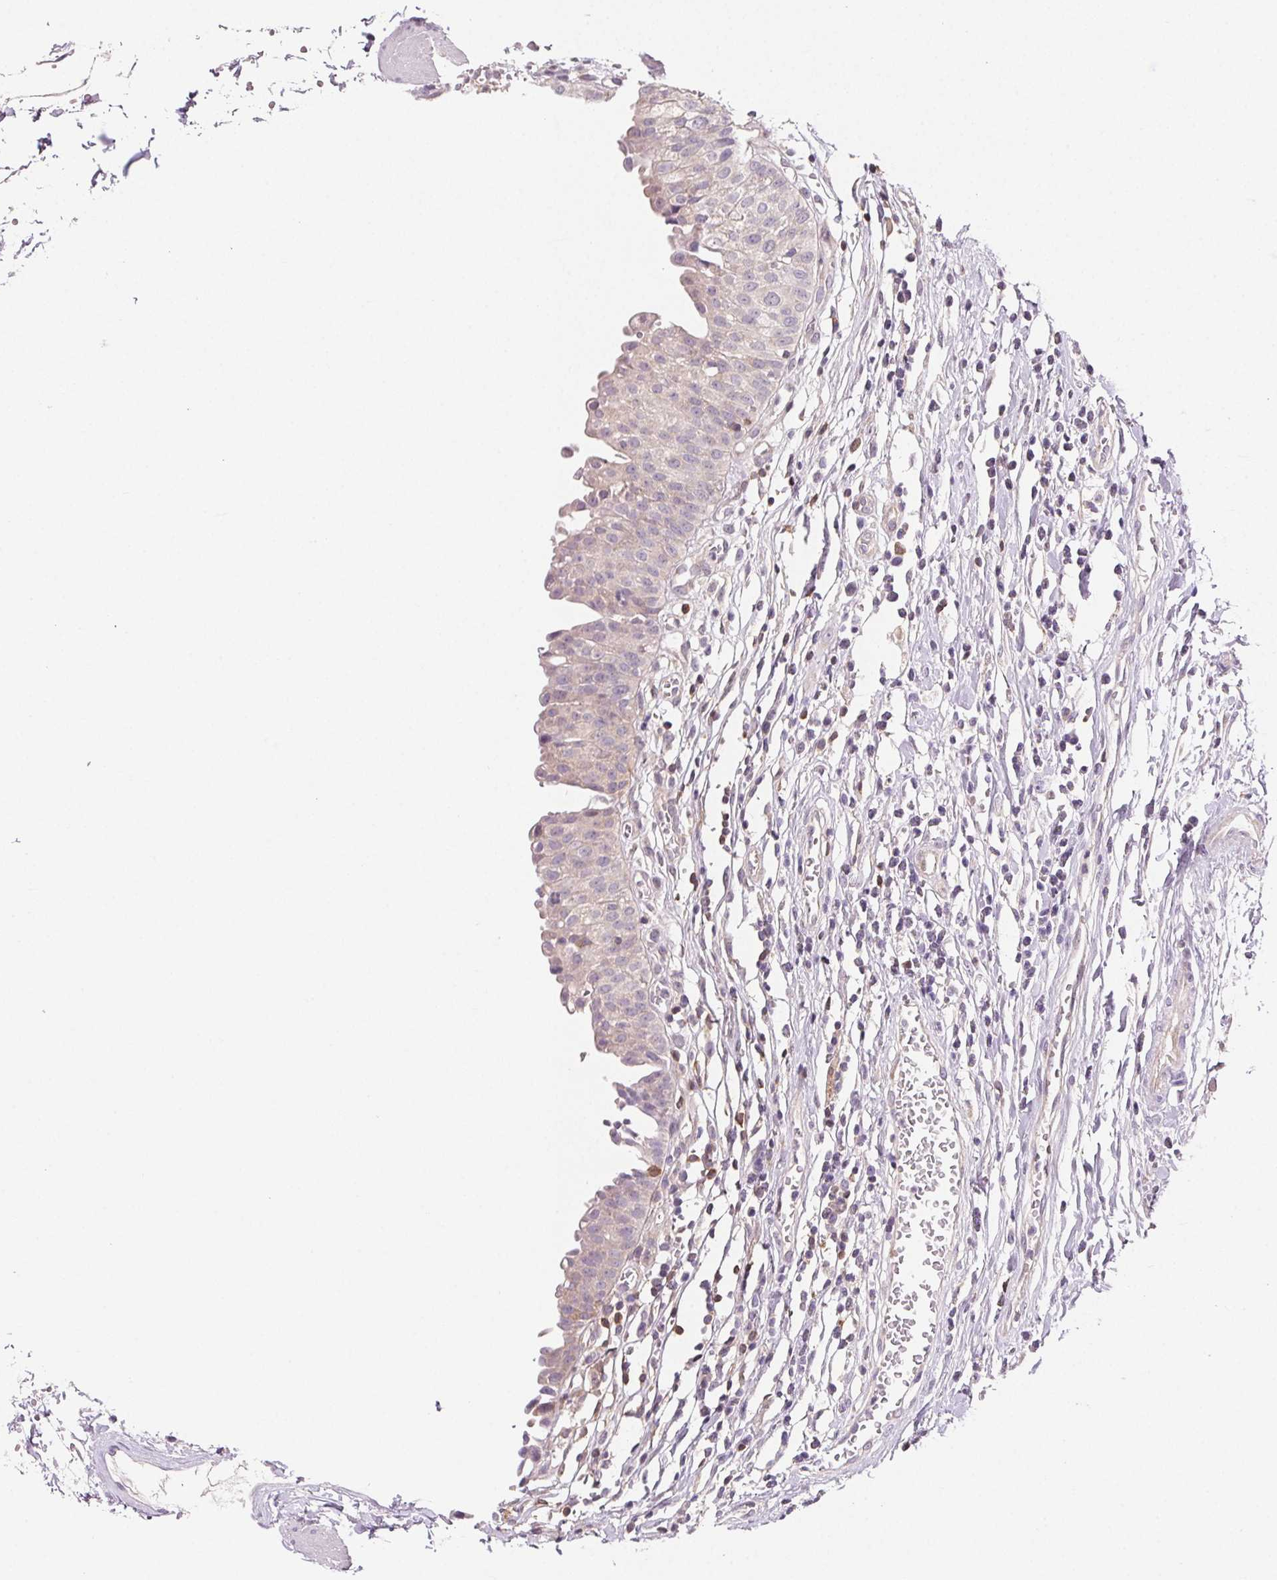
{"staining": {"intensity": "negative", "quantity": "none", "location": "none"}, "tissue": "urinary bladder", "cell_type": "Urothelial cells", "image_type": "normal", "snomed": [{"axis": "morphology", "description": "Normal tissue, NOS"}, {"axis": "topography", "description": "Urinary bladder"}], "caption": "An immunohistochemistry photomicrograph of normal urinary bladder is shown. There is no staining in urothelial cells of urinary bladder. (Brightfield microscopy of DAB immunohistochemistry at high magnification).", "gene": "GBP1", "patient": {"sex": "male", "age": 64}}